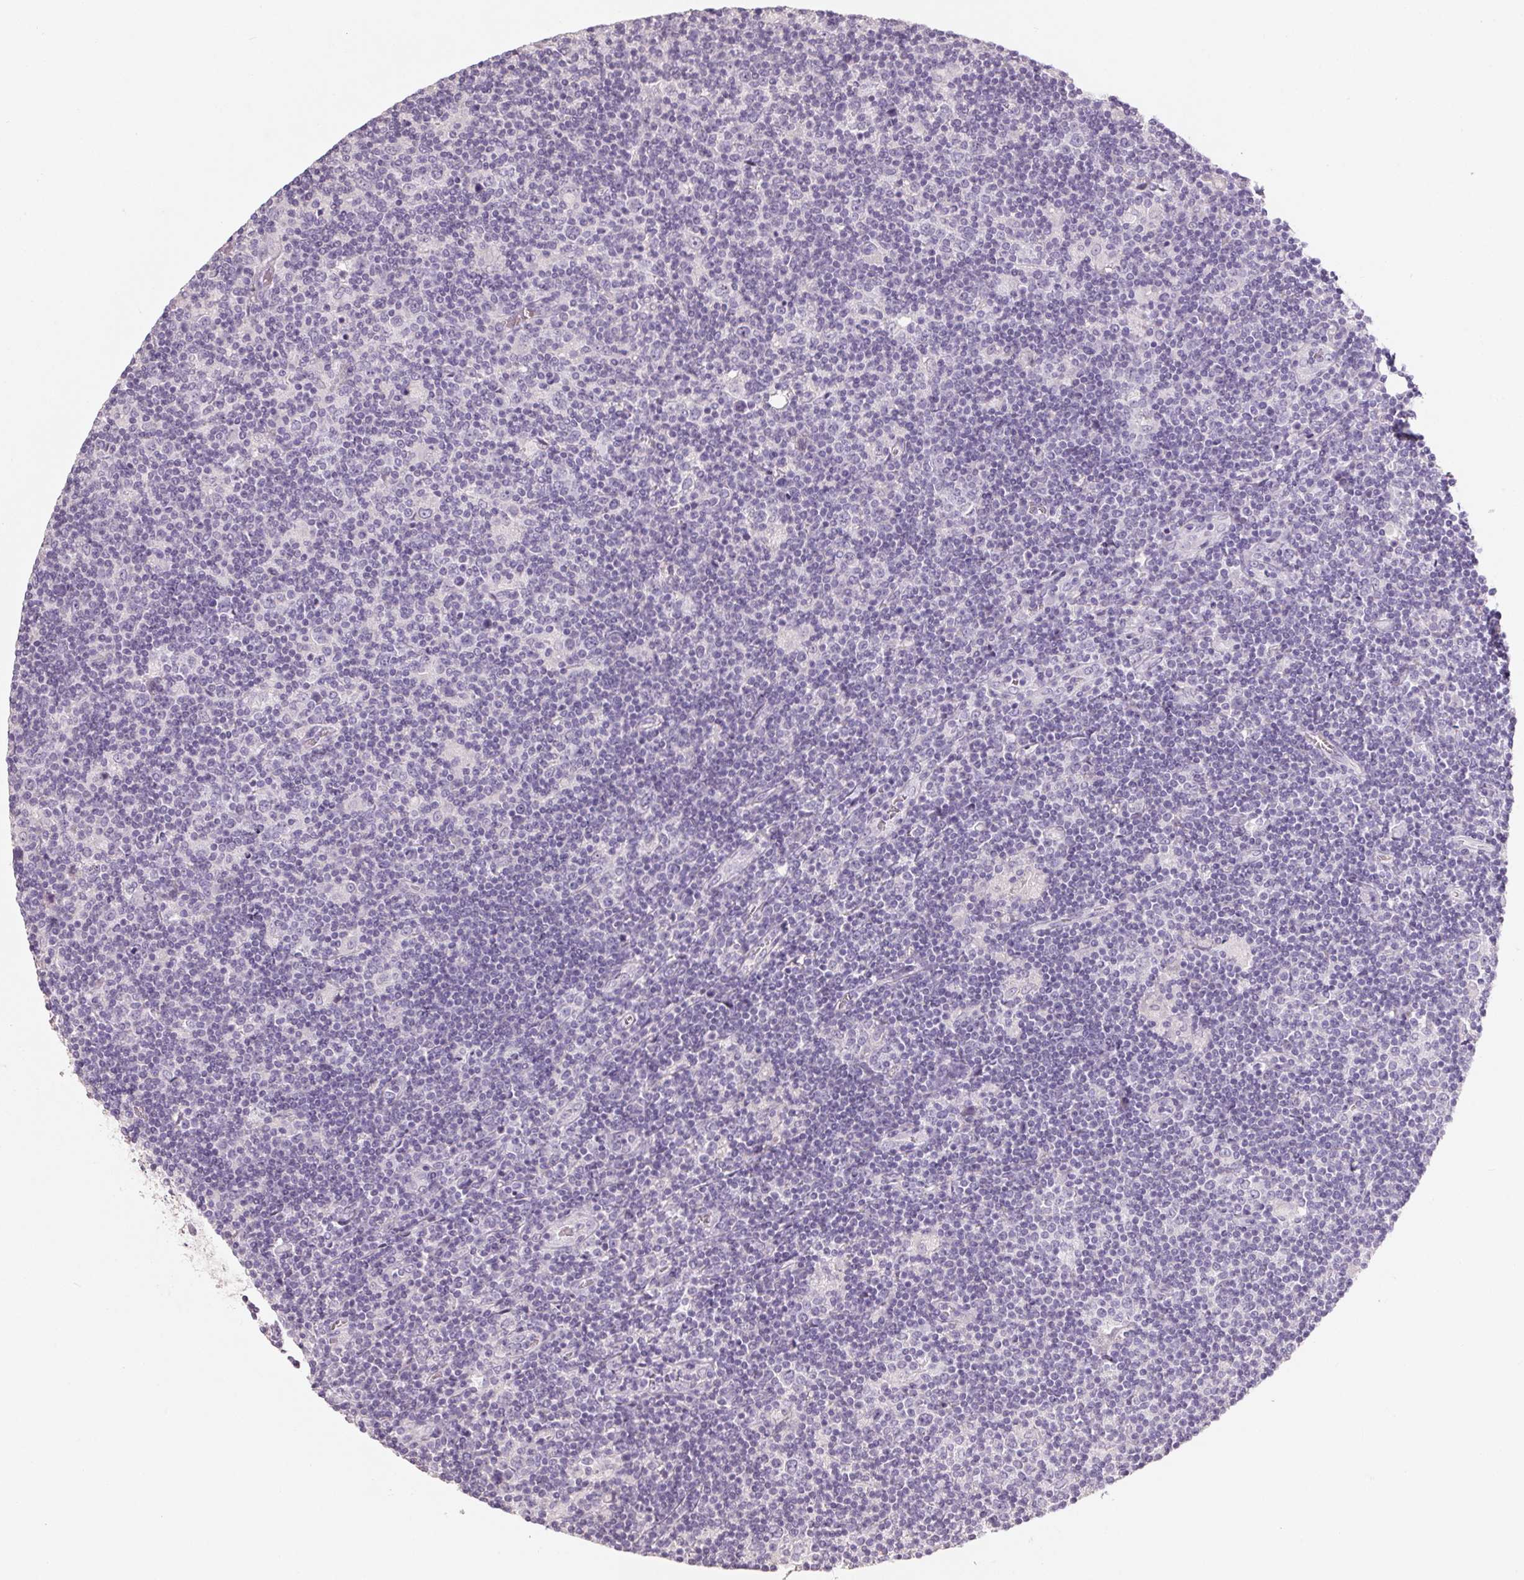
{"staining": {"intensity": "negative", "quantity": "none", "location": "none"}, "tissue": "lymphoma", "cell_type": "Tumor cells", "image_type": "cancer", "snomed": [{"axis": "morphology", "description": "Hodgkin's disease, NOS"}, {"axis": "topography", "description": "Lymph node"}], "caption": "DAB (3,3'-diaminobenzidine) immunohistochemical staining of human lymphoma exhibits no significant staining in tumor cells.", "gene": "HSD17B1", "patient": {"sex": "male", "age": 40}}